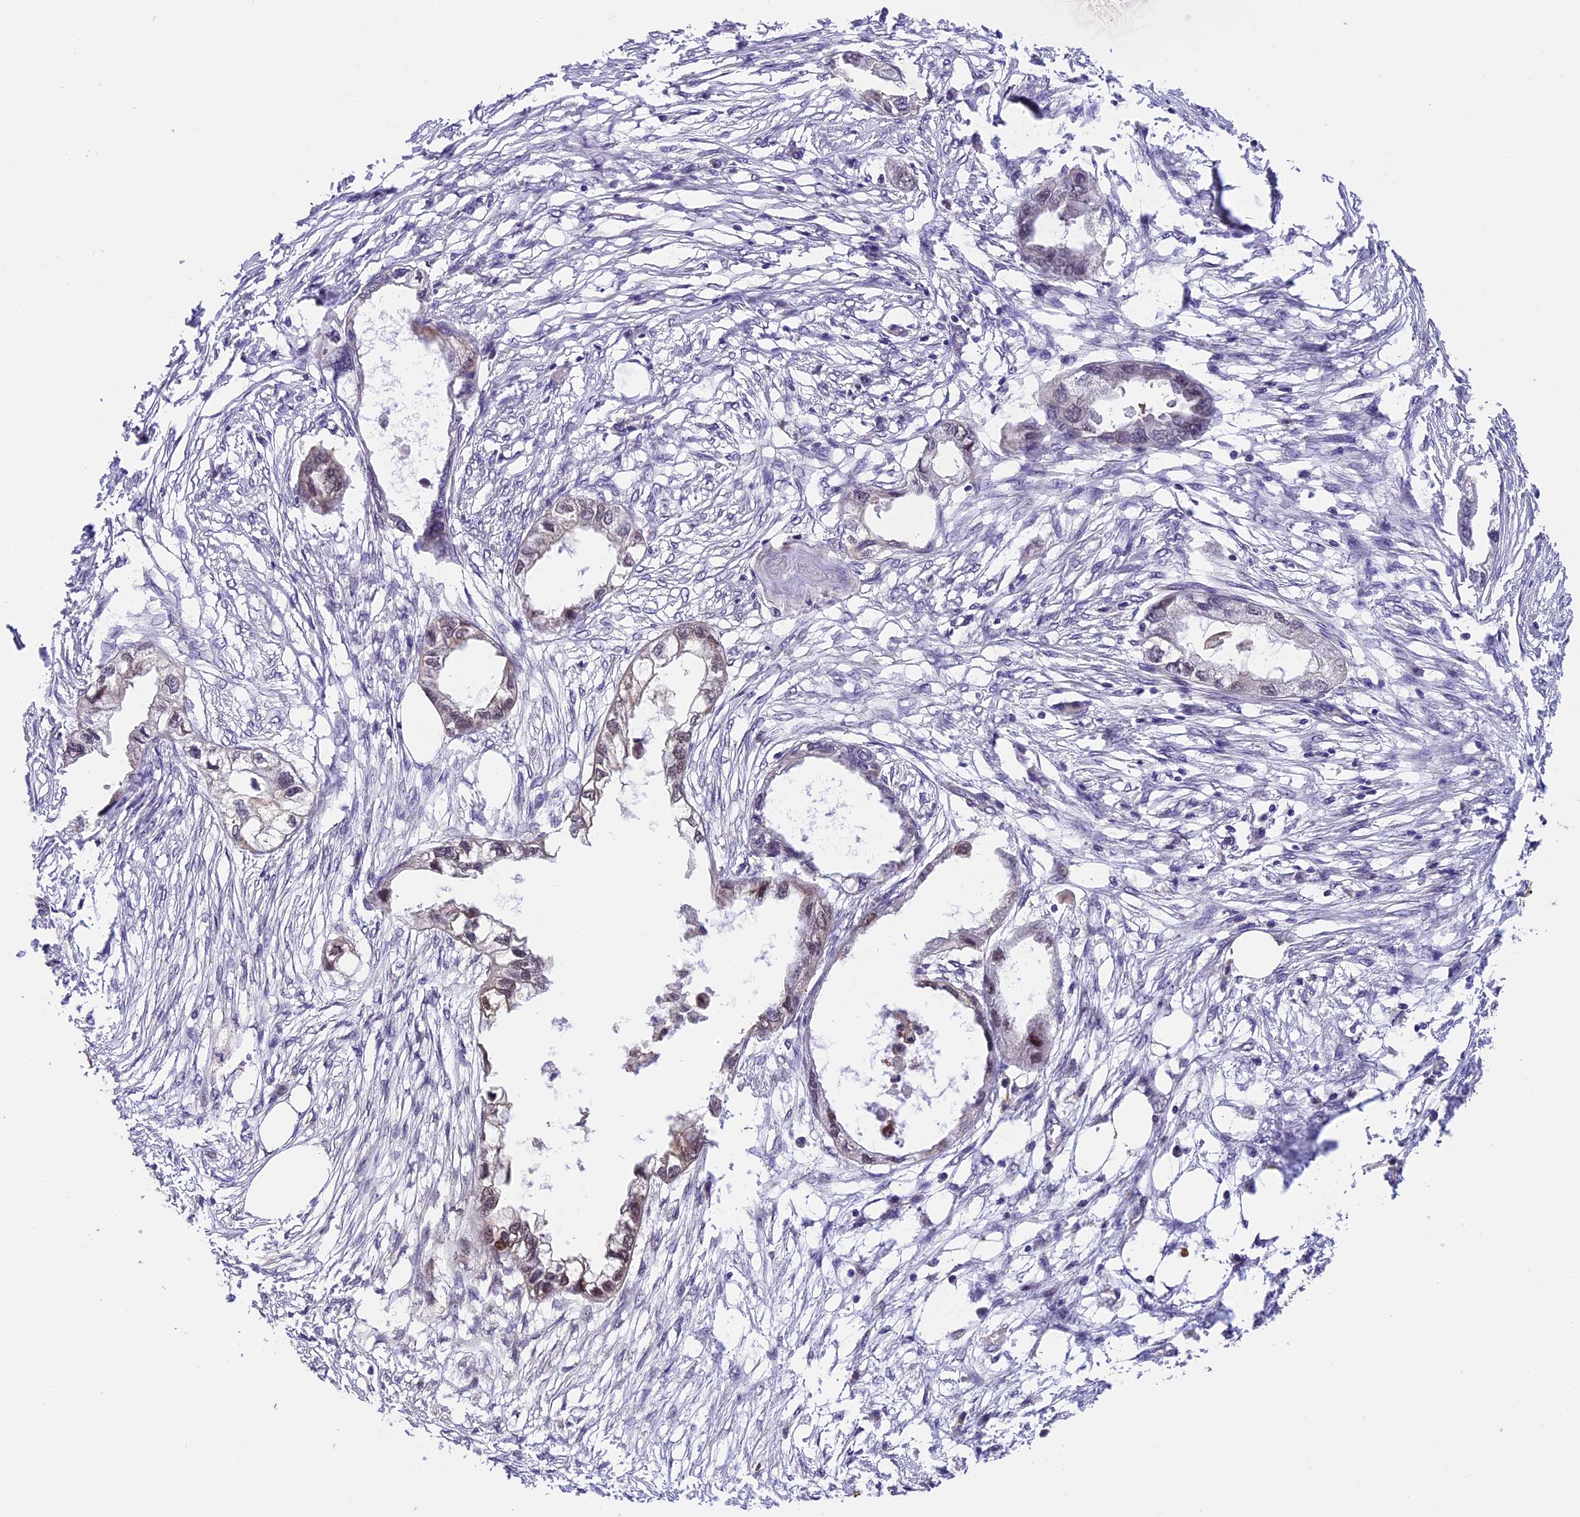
{"staining": {"intensity": "negative", "quantity": "none", "location": "none"}, "tissue": "endometrial cancer", "cell_type": "Tumor cells", "image_type": "cancer", "snomed": [{"axis": "morphology", "description": "Adenocarcinoma, NOS"}, {"axis": "morphology", "description": "Adenocarcinoma, metastatic, NOS"}, {"axis": "topography", "description": "Adipose tissue"}, {"axis": "topography", "description": "Endometrium"}], "caption": "Endometrial metastatic adenocarcinoma was stained to show a protein in brown. There is no significant expression in tumor cells. Nuclei are stained in blue.", "gene": "ZAR1L", "patient": {"sex": "female", "age": 67}}